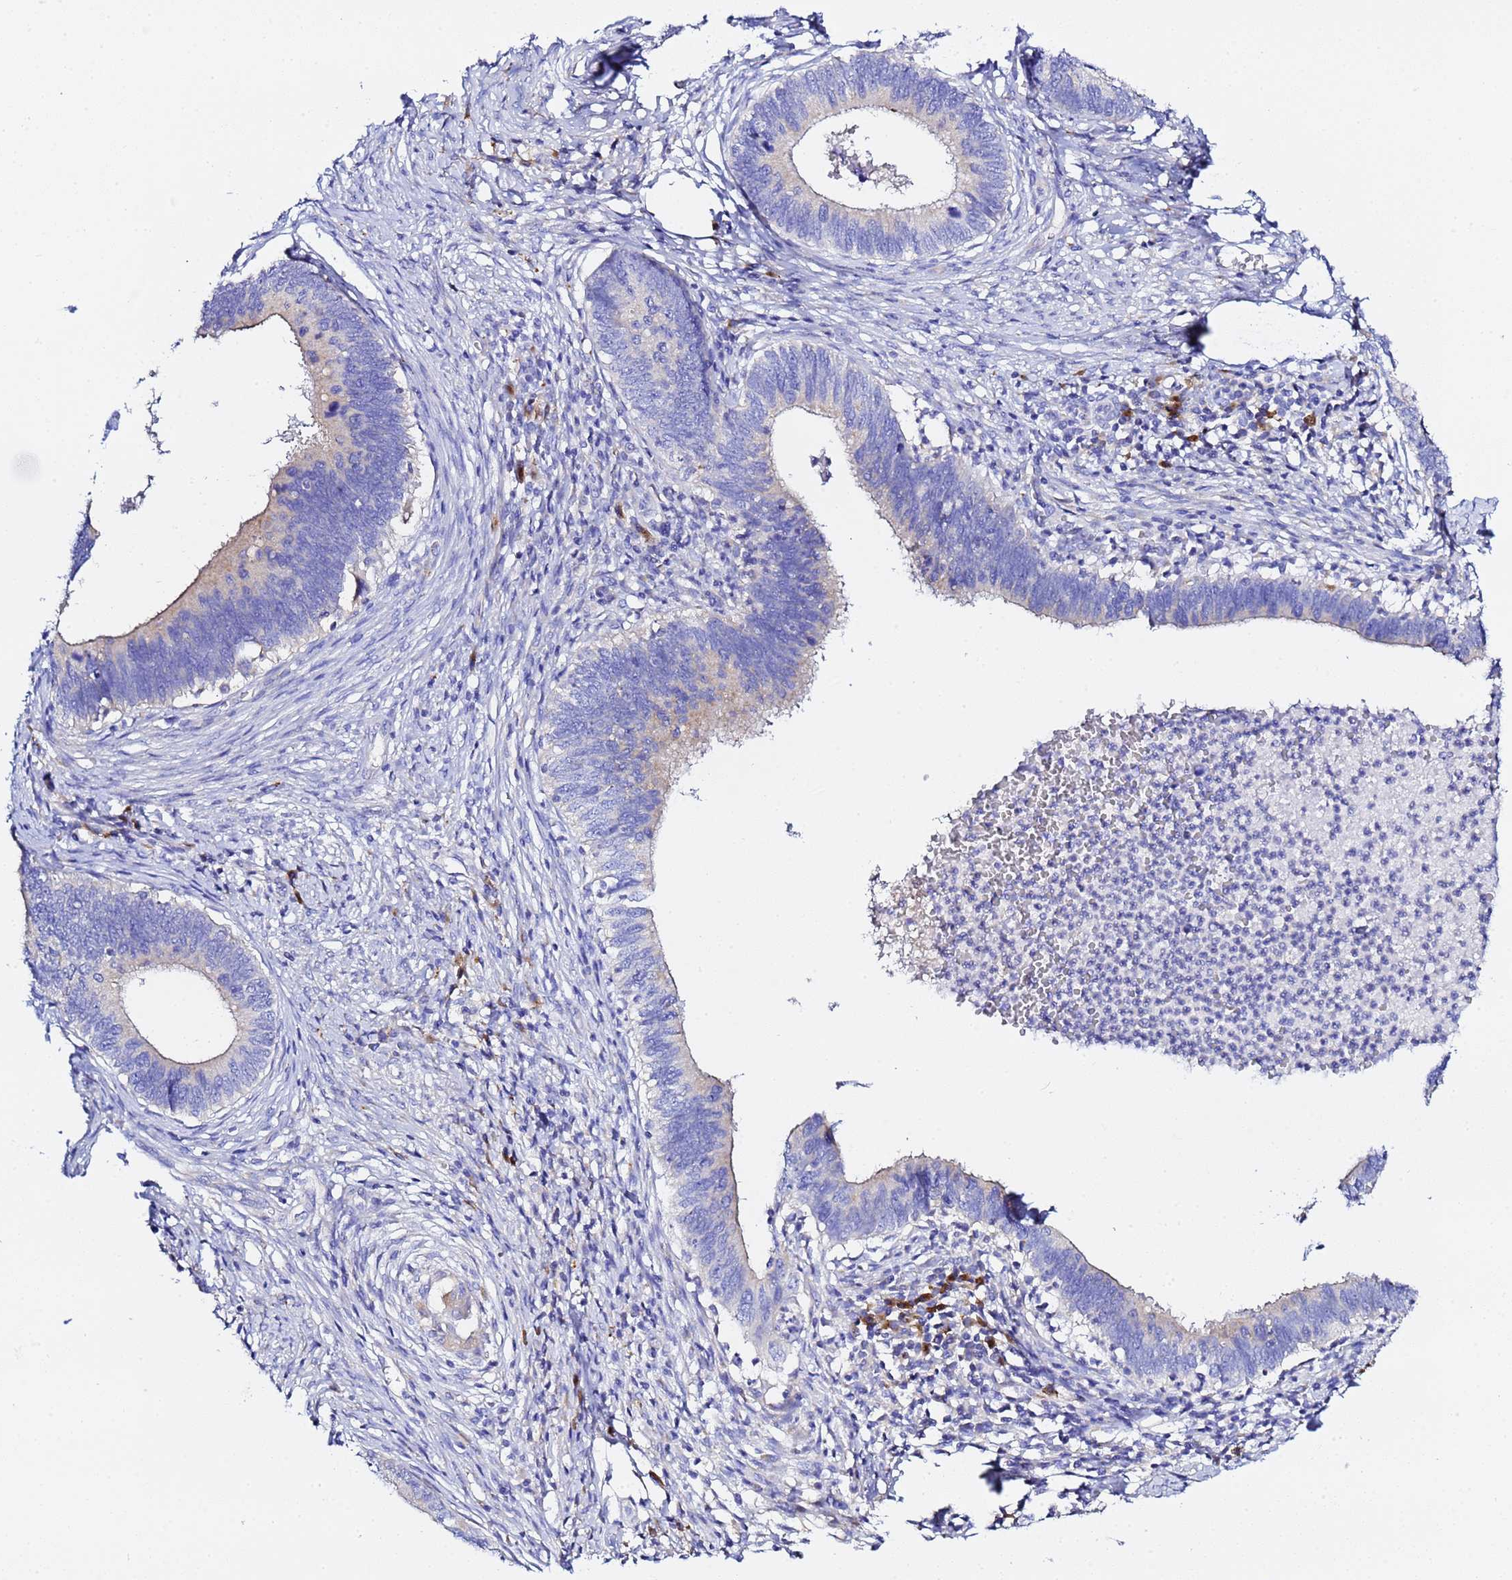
{"staining": {"intensity": "negative", "quantity": "none", "location": "none"}, "tissue": "cervical cancer", "cell_type": "Tumor cells", "image_type": "cancer", "snomed": [{"axis": "morphology", "description": "Adenocarcinoma, NOS"}, {"axis": "topography", "description": "Cervix"}], "caption": "Immunohistochemical staining of human cervical cancer (adenocarcinoma) demonstrates no significant expression in tumor cells.", "gene": "VTI1B", "patient": {"sex": "female", "age": 42}}